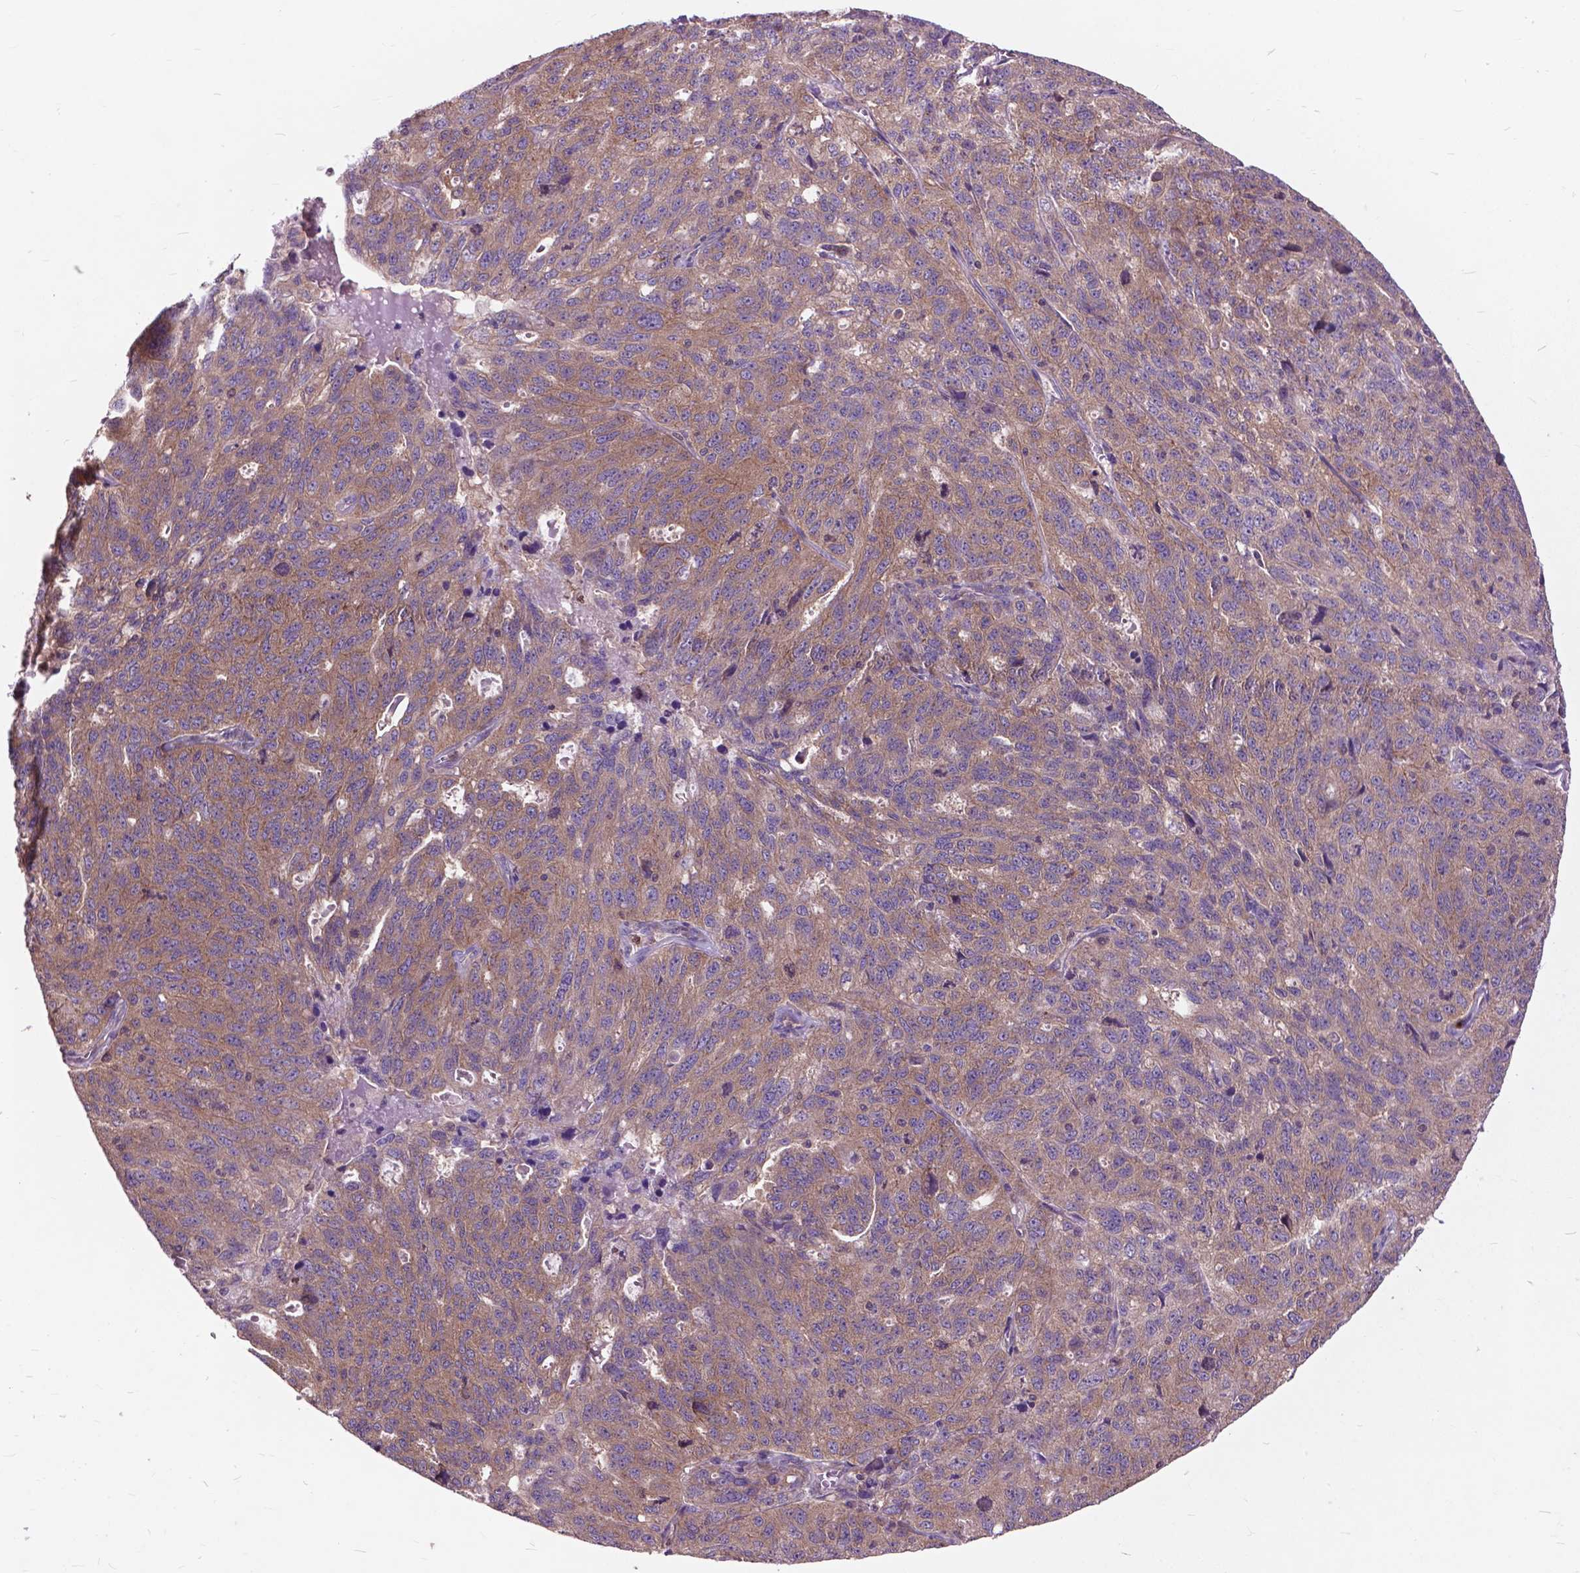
{"staining": {"intensity": "weak", "quantity": ">75%", "location": "cytoplasmic/membranous"}, "tissue": "ovarian cancer", "cell_type": "Tumor cells", "image_type": "cancer", "snomed": [{"axis": "morphology", "description": "Cystadenocarcinoma, serous, NOS"}, {"axis": "topography", "description": "Ovary"}], "caption": "An immunohistochemistry photomicrograph of tumor tissue is shown. Protein staining in brown labels weak cytoplasmic/membranous positivity in ovarian cancer (serous cystadenocarcinoma) within tumor cells. (IHC, brightfield microscopy, high magnification).", "gene": "ARAF", "patient": {"sex": "female", "age": 71}}